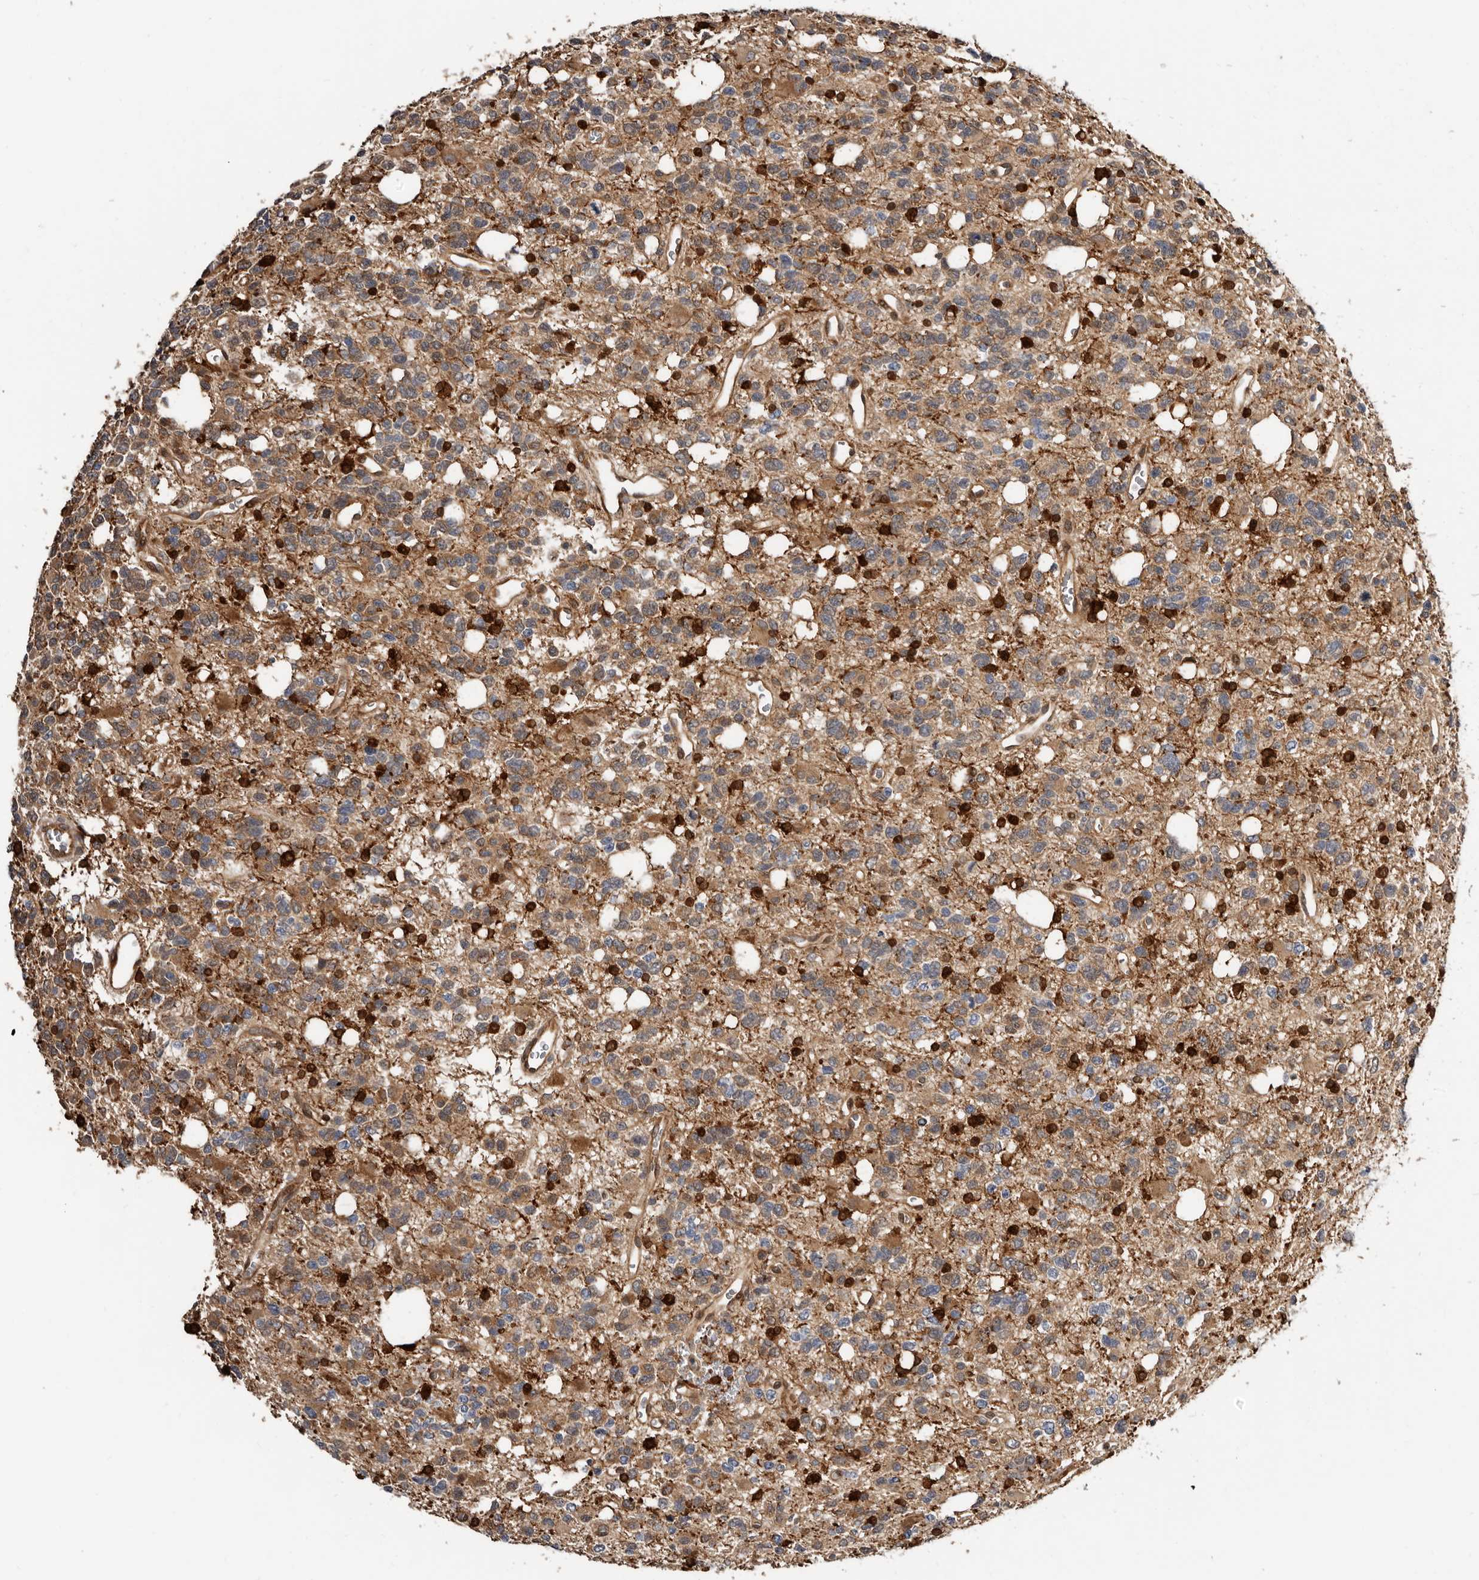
{"staining": {"intensity": "moderate", "quantity": "25%-75%", "location": "cytoplasmic/membranous"}, "tissue": "glioma", "cell_type": "Tumor cells", "image_type": "cancer", "snomed": [{"axis": "morphology", "description": "Glioma, malignant, High grade"}, {"axis": "topography", "description": "Brain"}], "caption": "Moderate cytoplasmic/membranous positivity for a protein is identified in approximately 25%-75% of tumor cells of malignant glioma (high-grade) using immunohistochemistry (IHC).", "gene": "SBDS", "patient": {"sex": "female", "age": 62}}